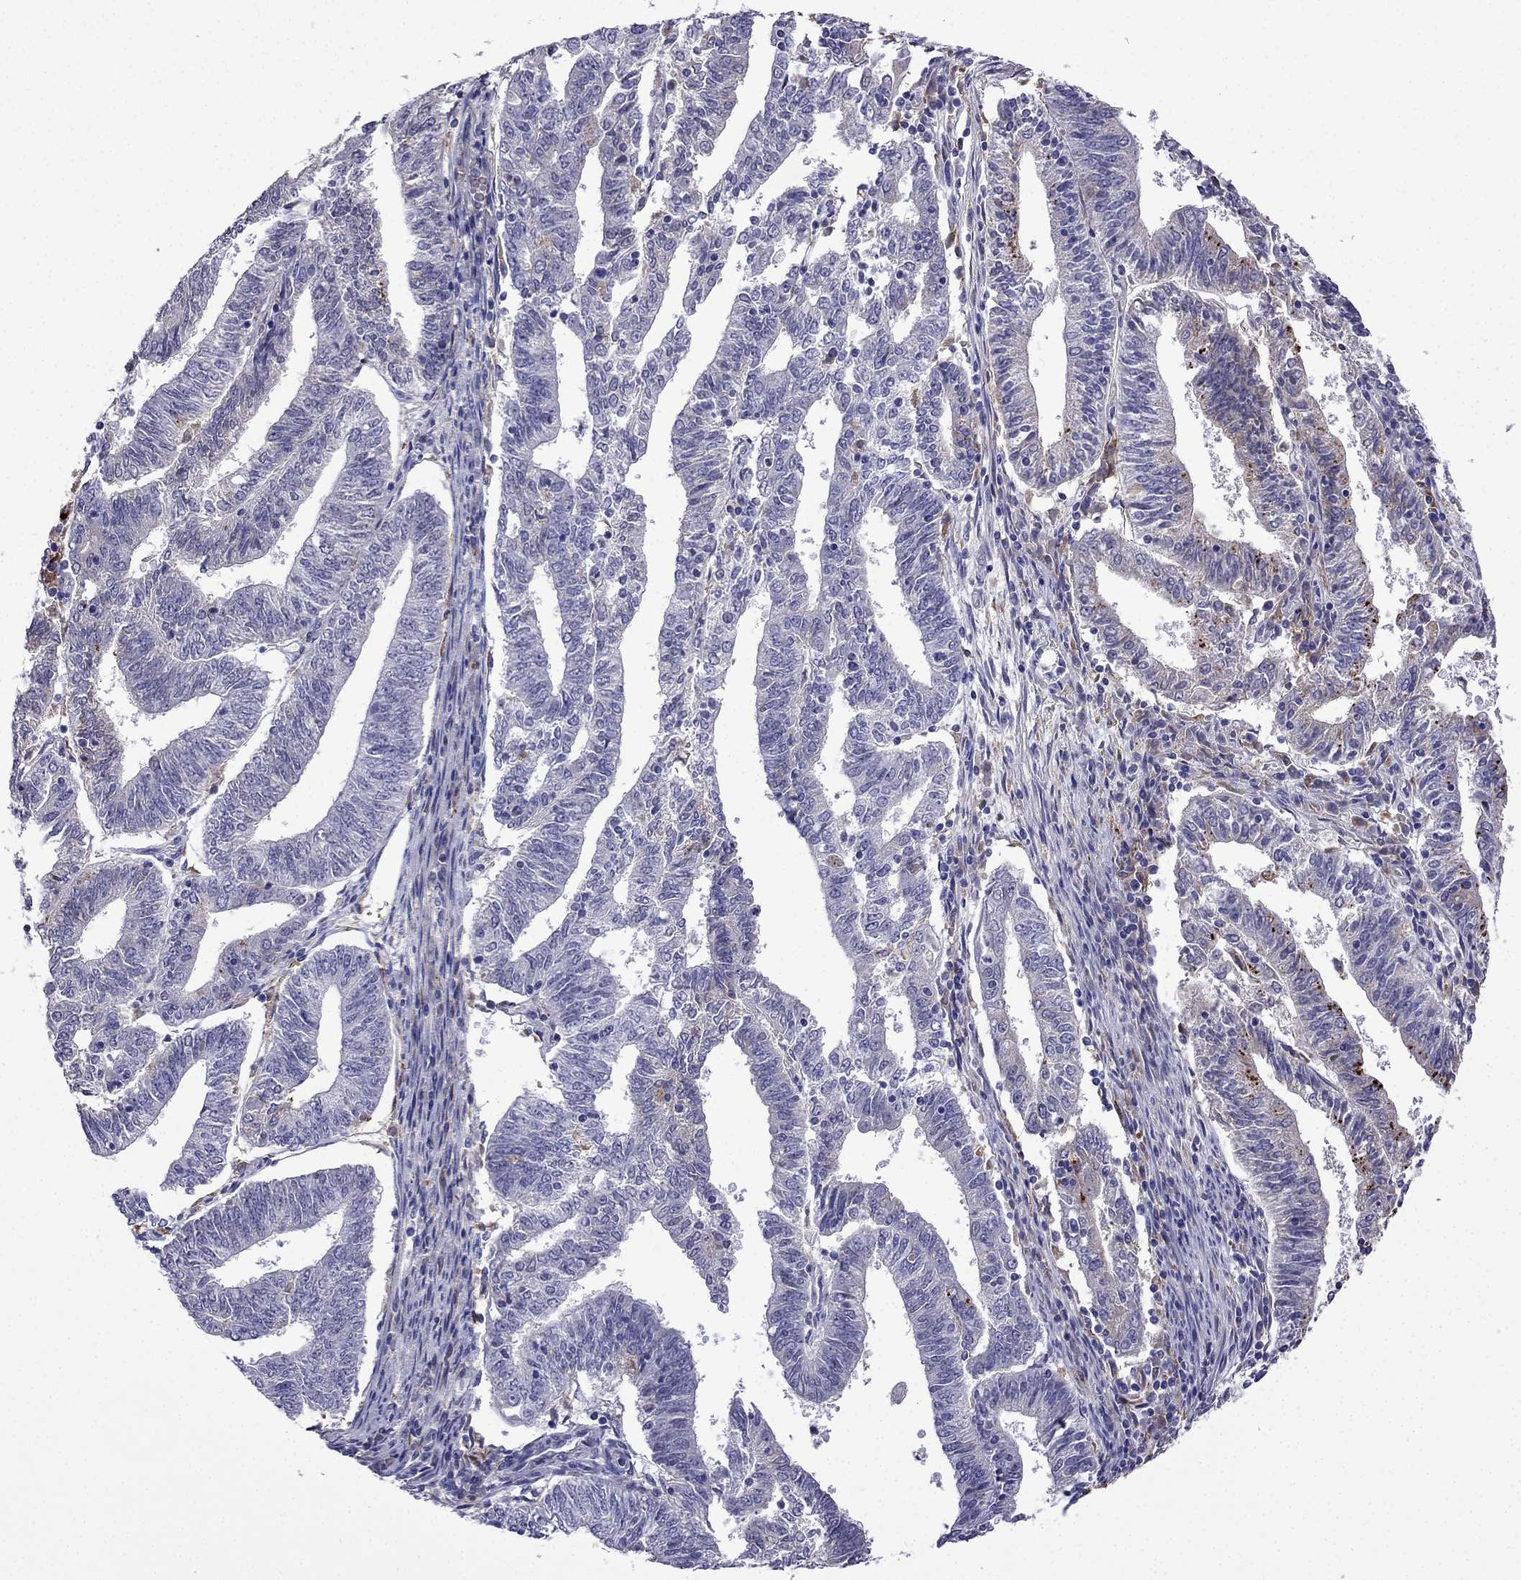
{"staining": {"intensity": "strong", "quantity": "25%-75%", "location": "cytoplasmic/membranous"}, "tissue": "endometrial cancer", "cell_type": "Tumor cells", "image_type": "cancer", "snomed": [{"axis": "morphology", "description": "Adenocarcinoma, NOS"}, {"axis": "topography", "description": "Endometrium"}], "caption": "A histopathology image of human adenocarcinoma (endometrial) stained for a protein reveals strong cytoplasmic/membranous brown staining in tumor cells.", "gene": "TSSK4", "patient": {"sex": "female", "age": 82}}